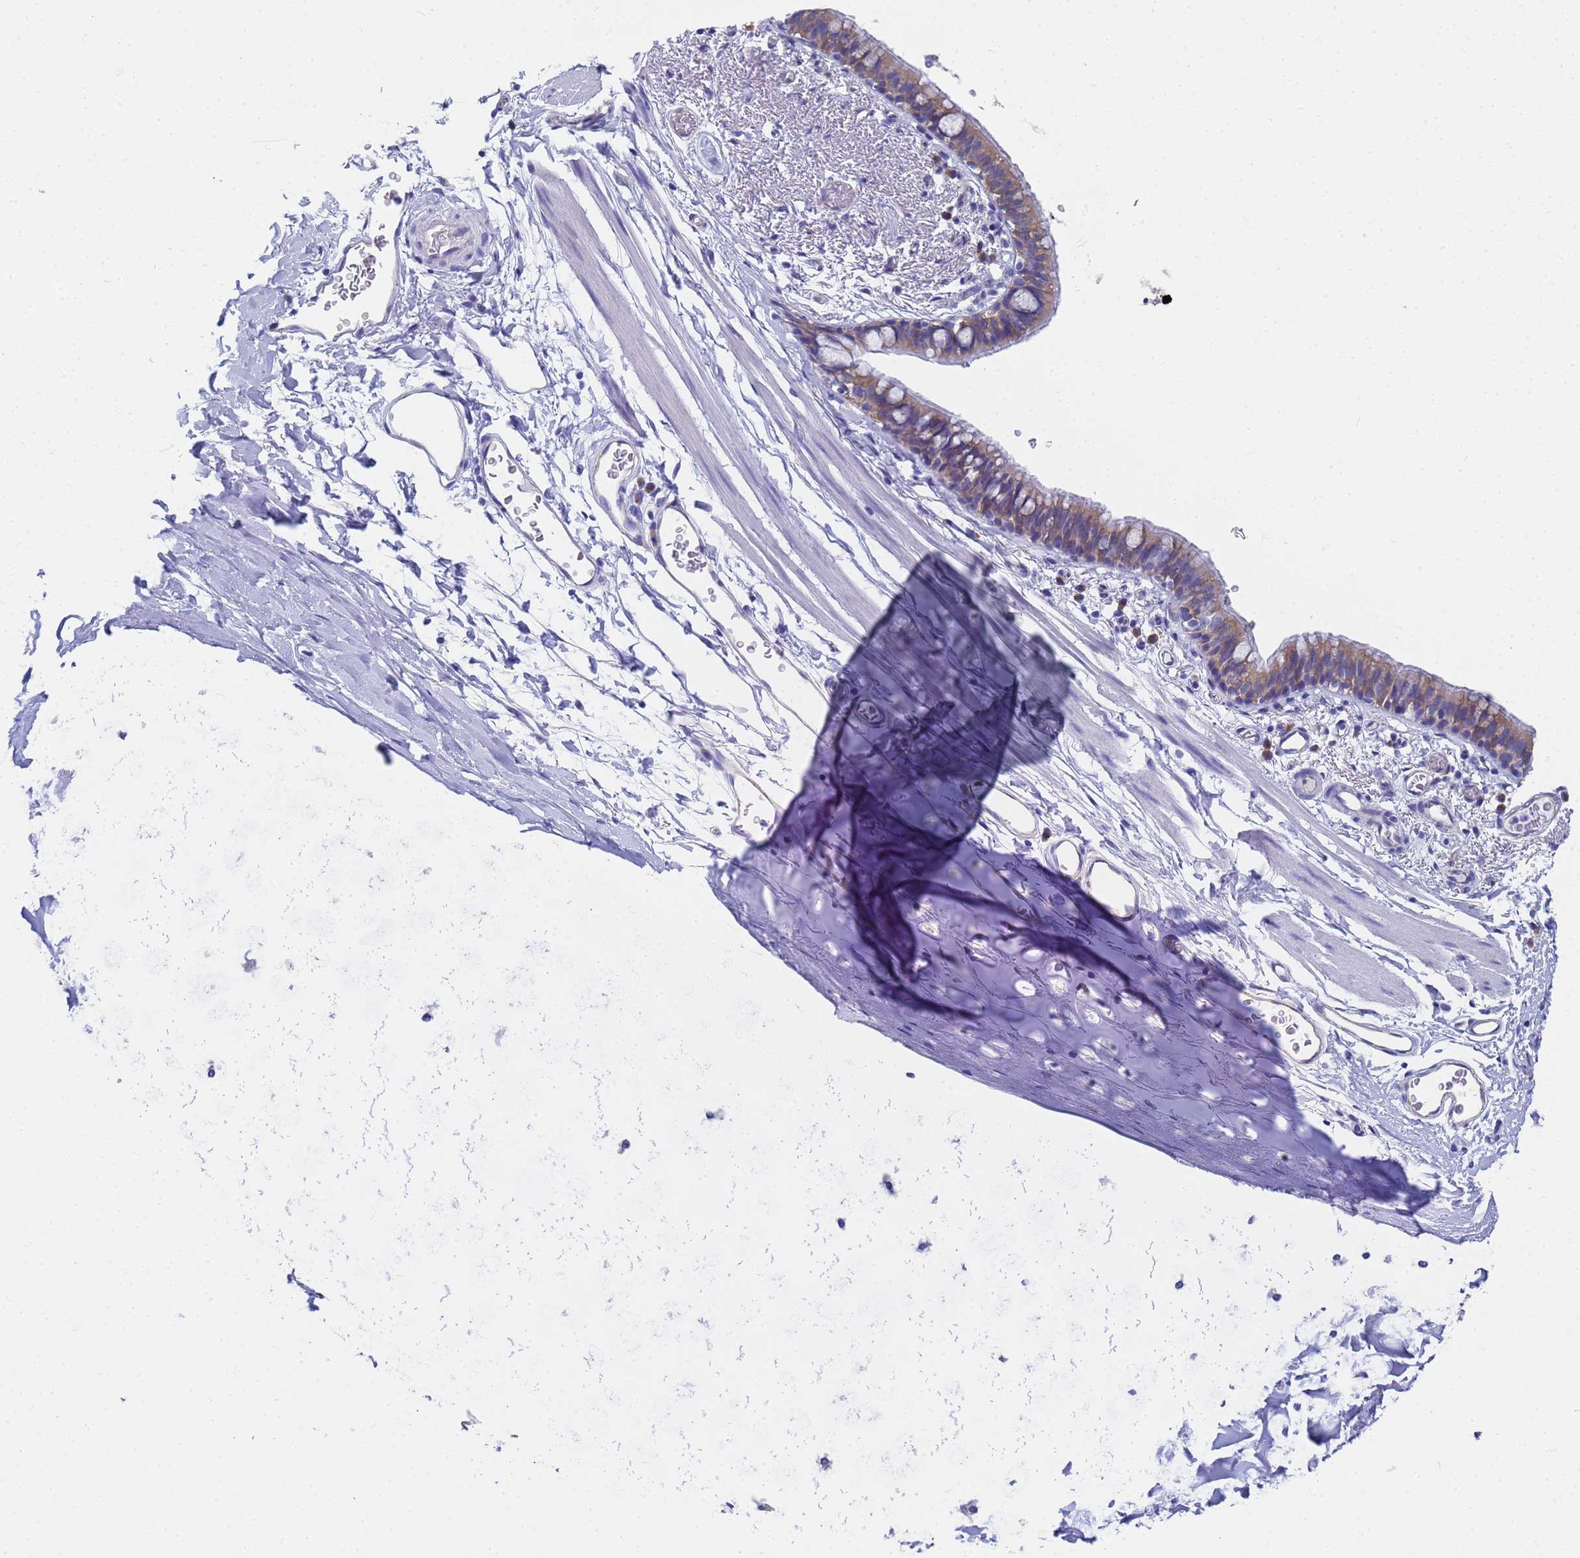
{"staining": {"intensity": "moderate", "quantity": ">75%", "location": "cytoplasmic/membranous"}, "tissue": "bronchus", "cell_type": "Respiratory epithelial cells", "image_type": "normal", "snomed": [{"axis": "morphology", "description": "Normal tissue, NOS"}, {"axis": "topography", "description": "Cartilage tissue"}, {"axis": "topography", "description": "Bronchus"}], "caption": "The histopathology image reveals immunohistochemical staining of unremarkable bronchus. There is moderate cytoplasmic/membranous expression is seen in about >75% of respiratory epithelial cells.", "gene": "TM4SF4", "patient": {"sex": "female", "age": 36}}